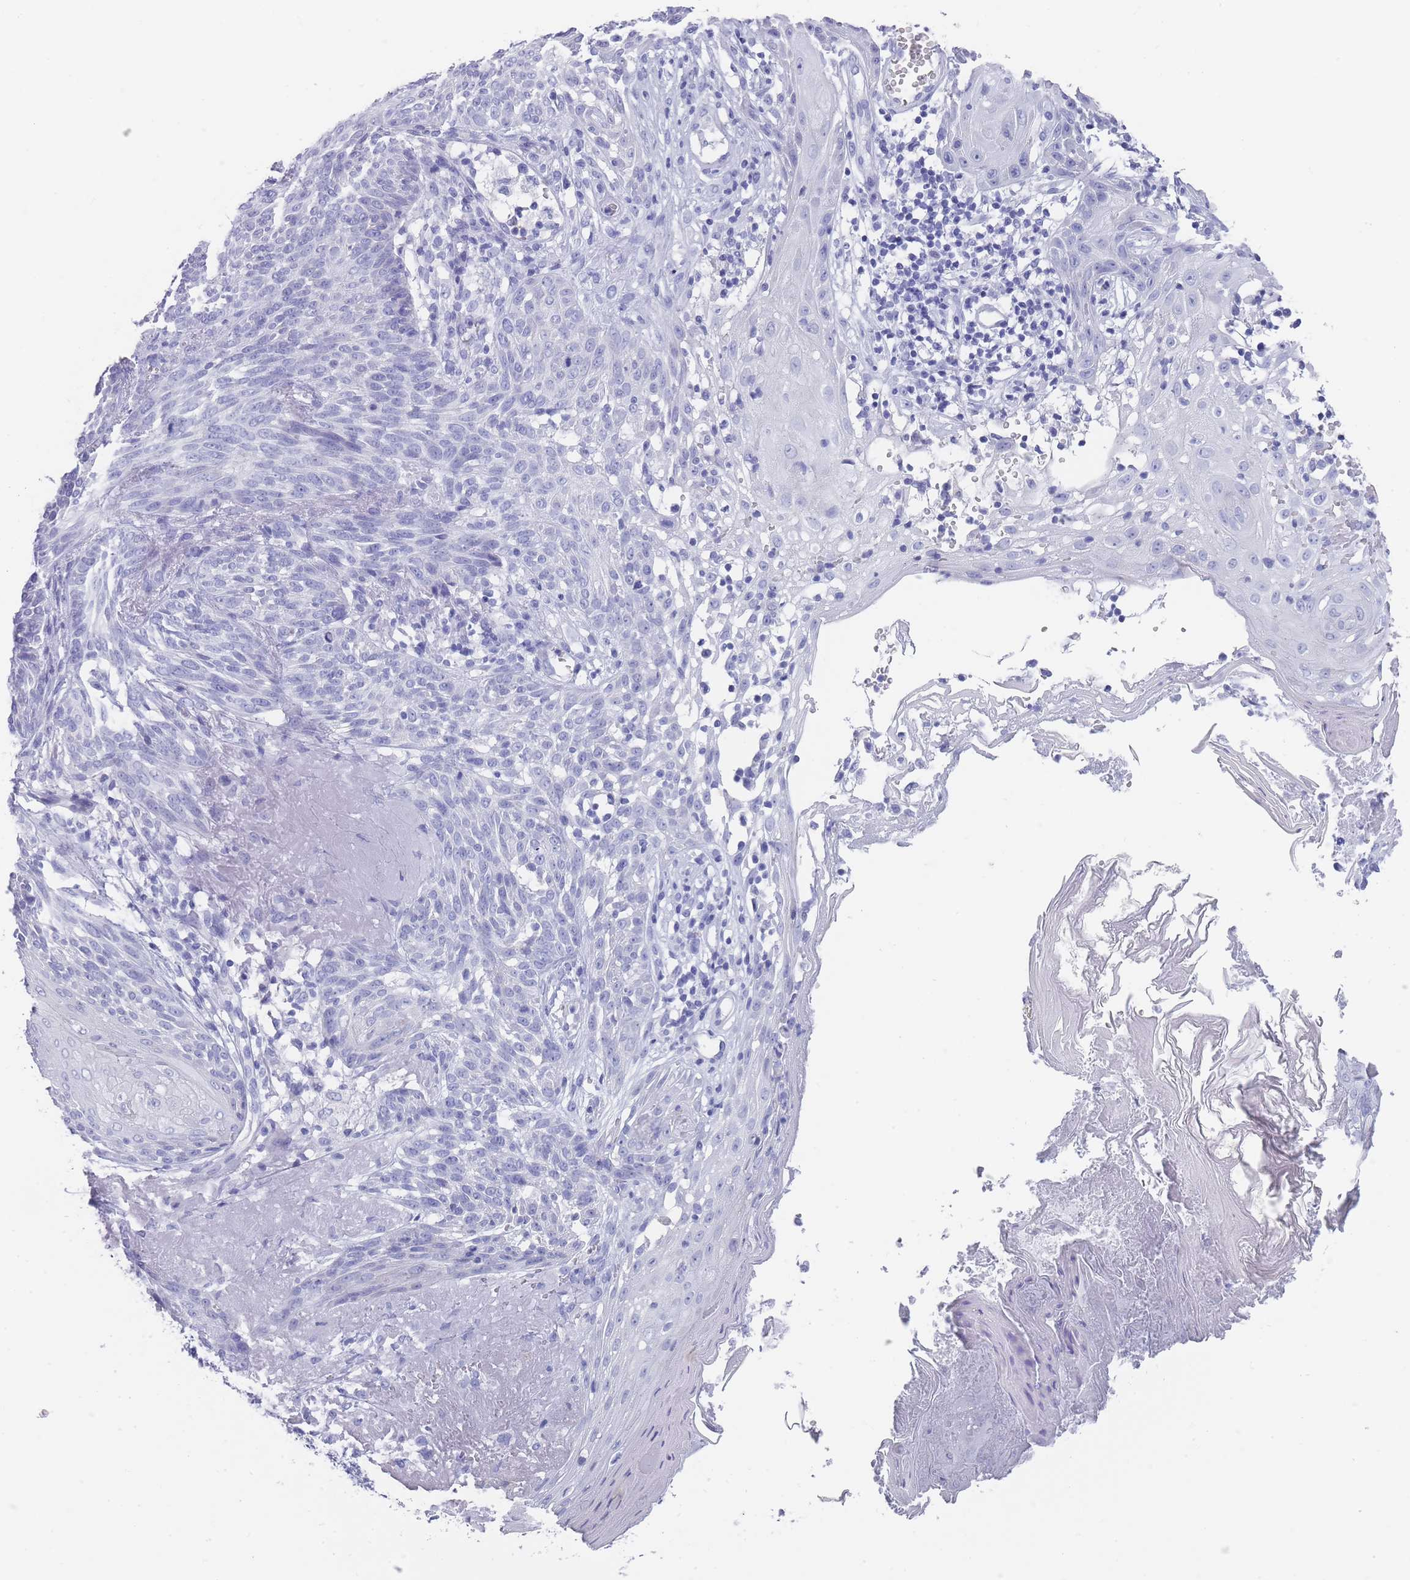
{"staining": {"intensity": "negative", "quantity": "none", "location": "none"}, "tissue": "skin cancer", "cell_type": "Tumor cells", "image_type": "cancer", "snomed": [{"axis": "morphology", "description": "Basal cell carcinoma"}, {"axis": "topography", "description": "Skin"}], "caption": "This is a image of IHC staining of skin basal cell carcinoma, which shows no staining in tumor cells.", "gene": "RAB2B", "patient": {"sex": "female", "age": 86}}